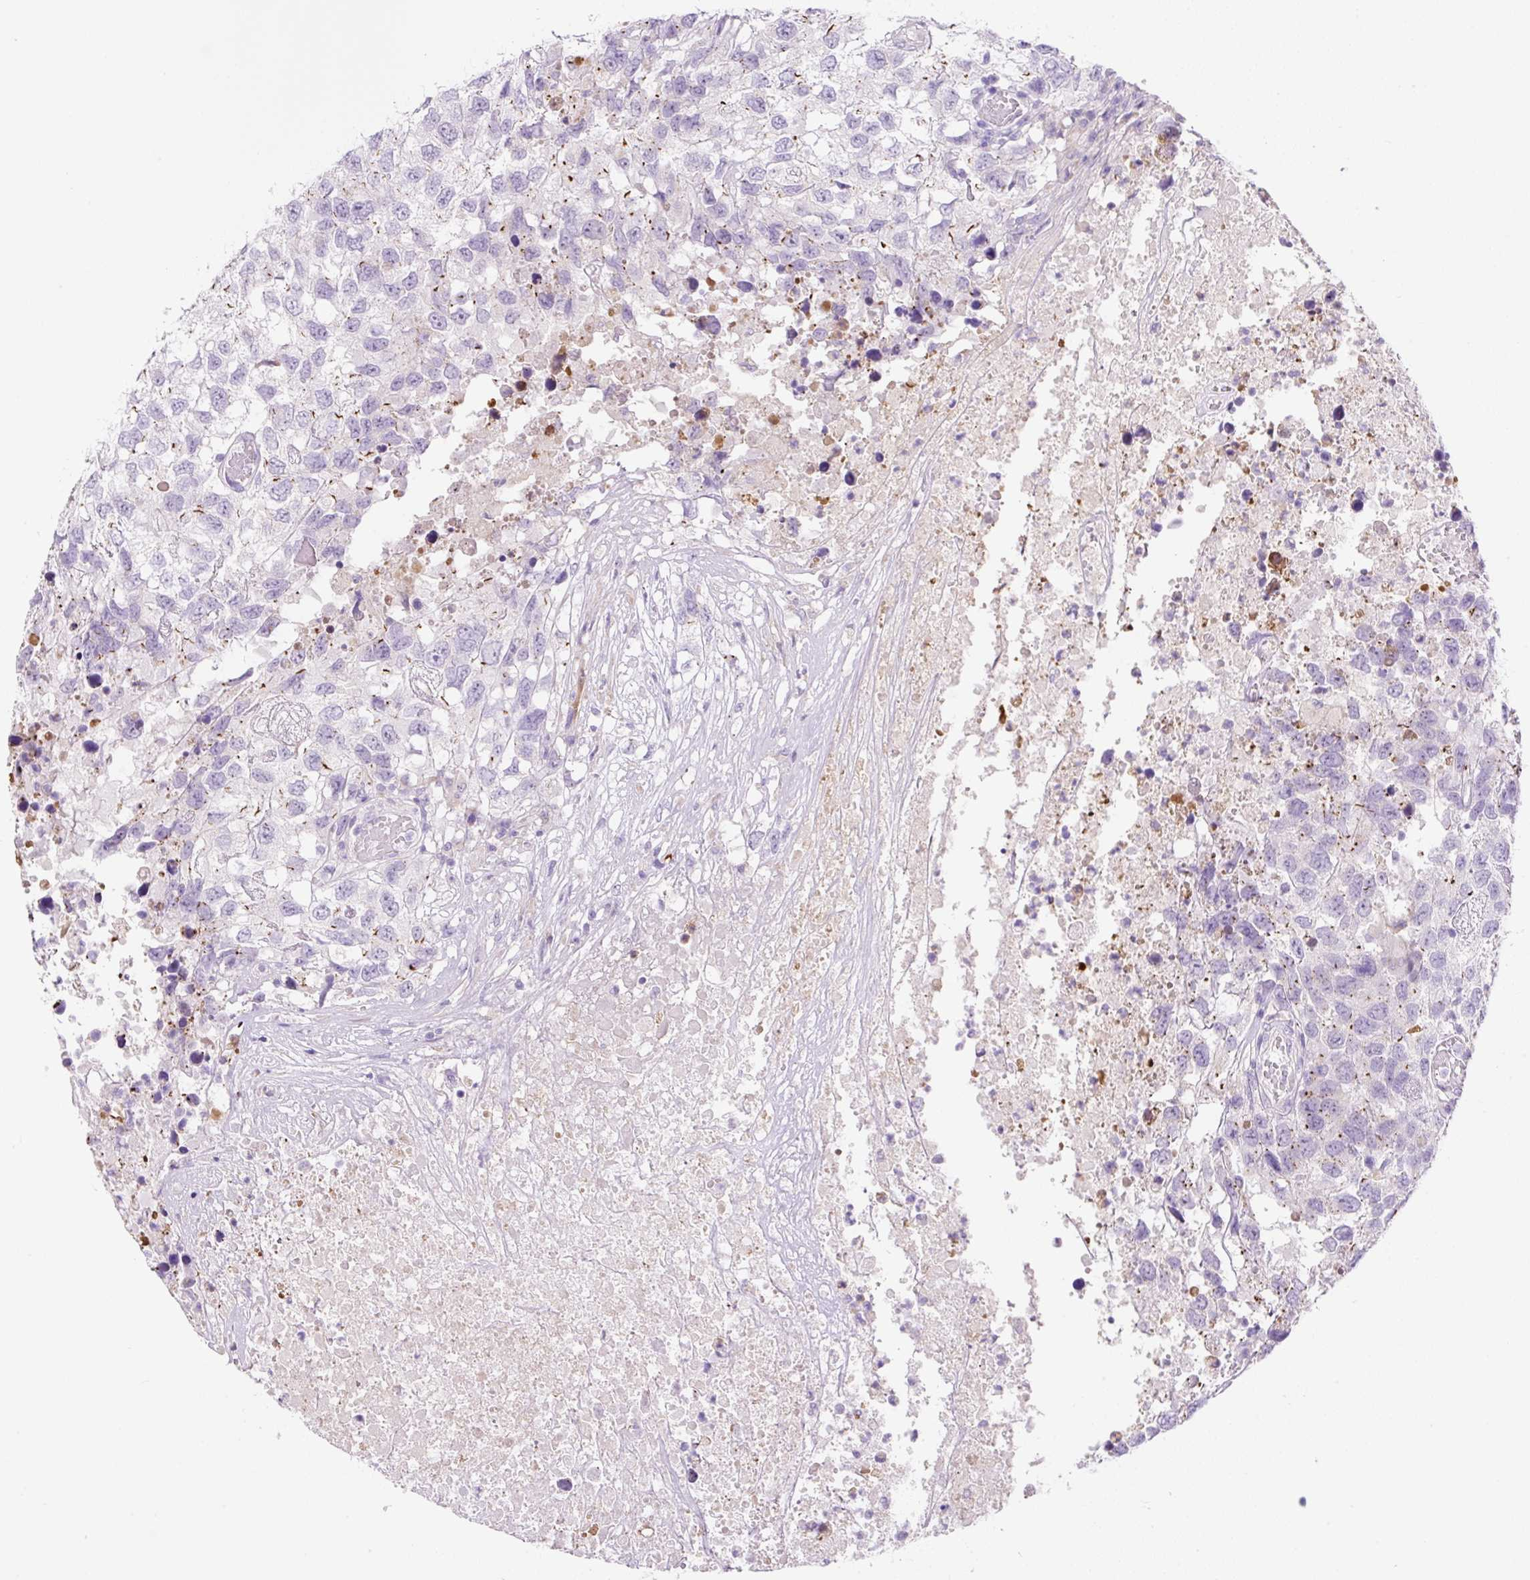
{"staining": {"intensity": "negative", "quantity": "none", "location": "none"}, "tissue": "testis cancer", "cell_type": "Tumor cells", "image_type": "cancer", "snomed": [{"axis": "morphology", "description": "Carcinoma, Embryonal, NOS"}, {"axis": "topography", "description": "Testis"}], "caption": "Testis embryonal carcinoma was stained to show a protein in brown. There is no significant positivity in tumor cells.", "gene": "NDST3", "patient": {"sex": "male", "age": 83}}